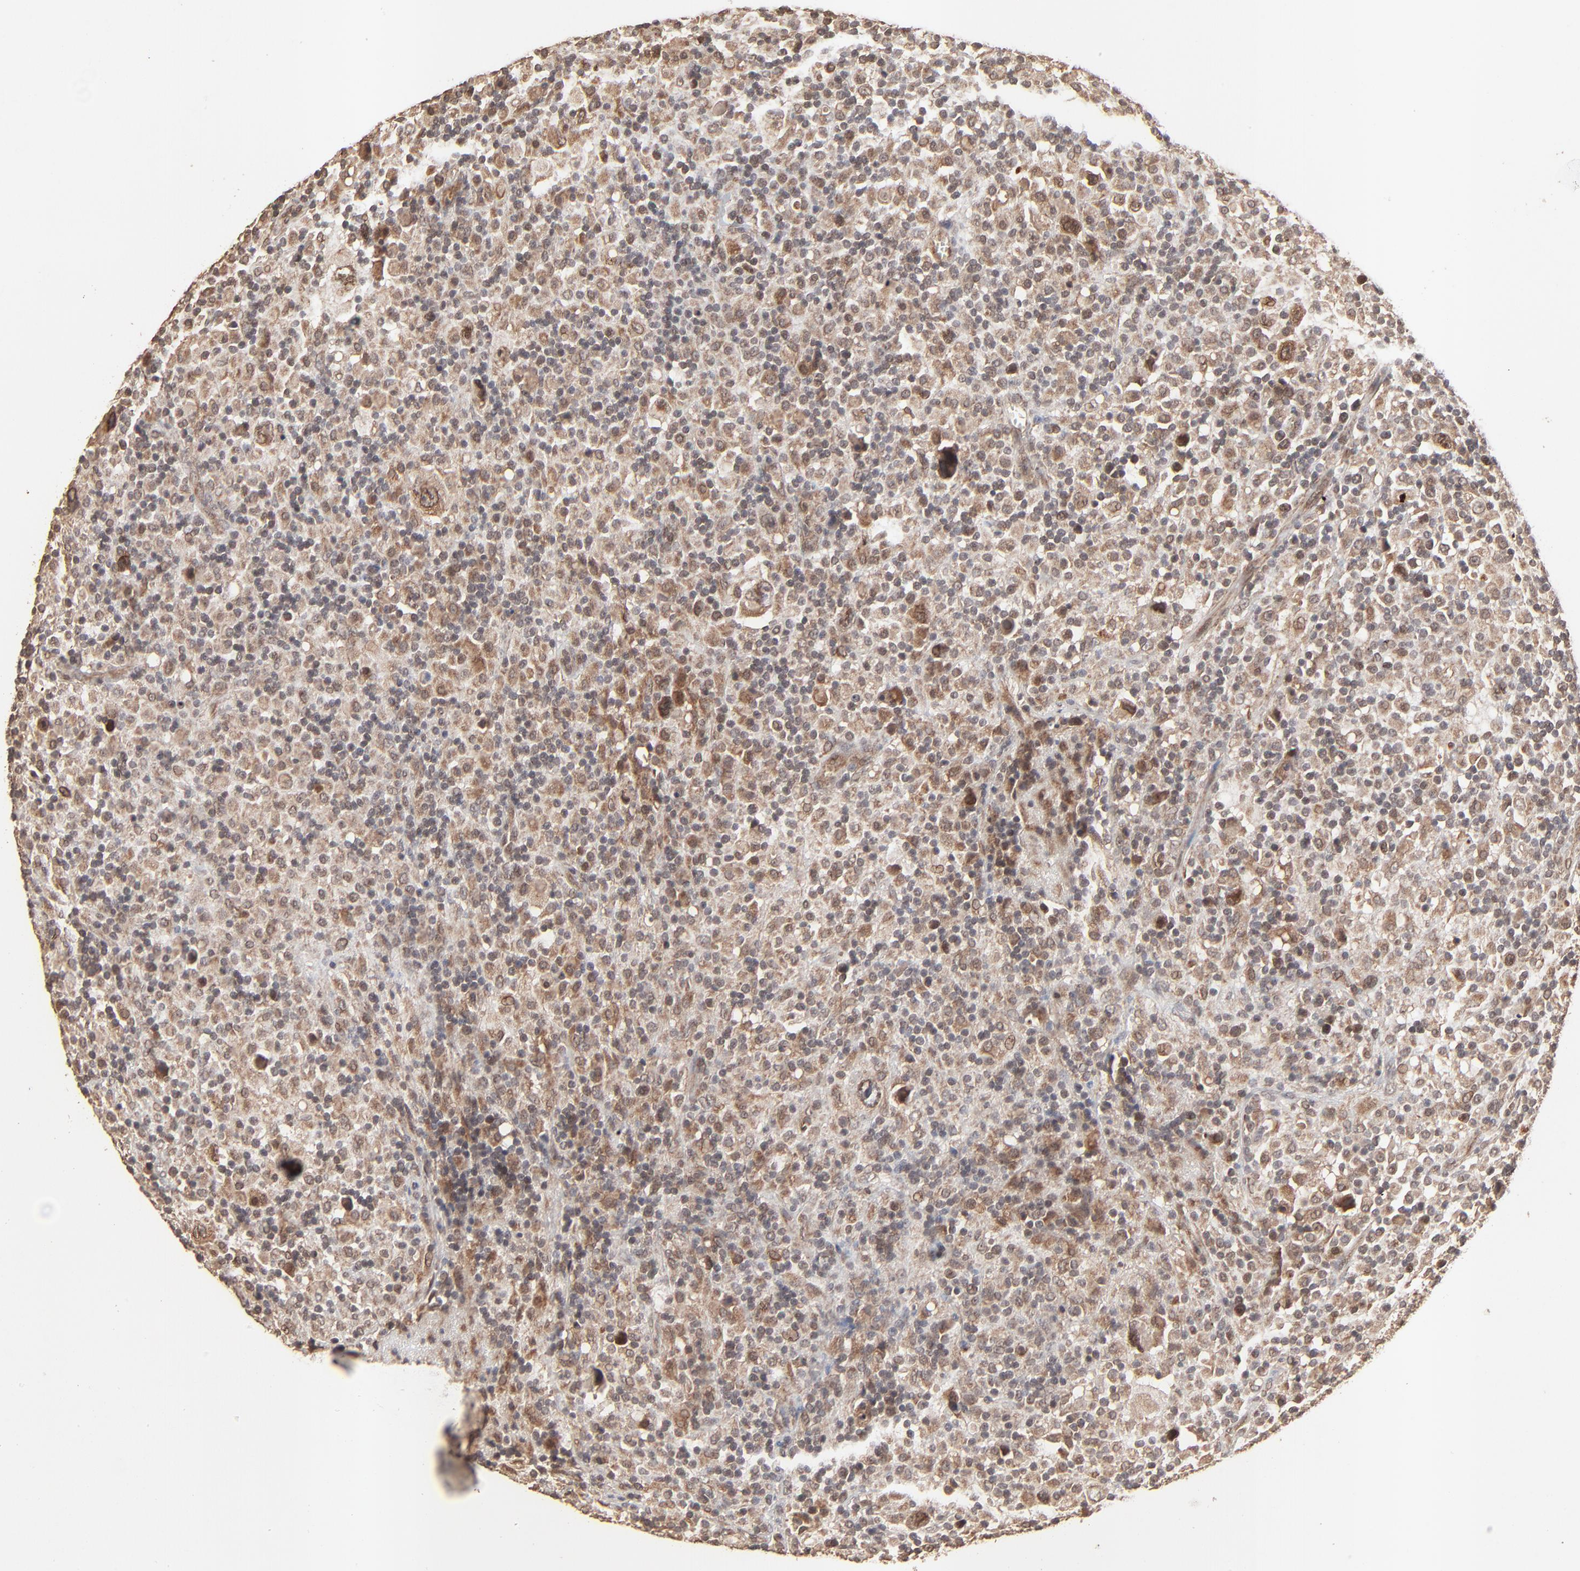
{"staining": {"intensity": "moderate", "quantity": "<25%", "location": "cytoplasmic/membranous"}, "tissue": "lymphoma", "cell_type": "Tumor cells", "image_type": "cancer", "snomed": [{"axis": "morphology", "description": "Hodgkin's disease, NOS"}, {"axis": "topography", "description": "Lymph node"}], "caption": "Protein expression analysis of Hodgkin's disease shows moderate cytoplasmic/membranous staining in approximately <25% of tumor cells.", "gene": "FAM227A", "patient": {"sex": "male", "age": 46}}